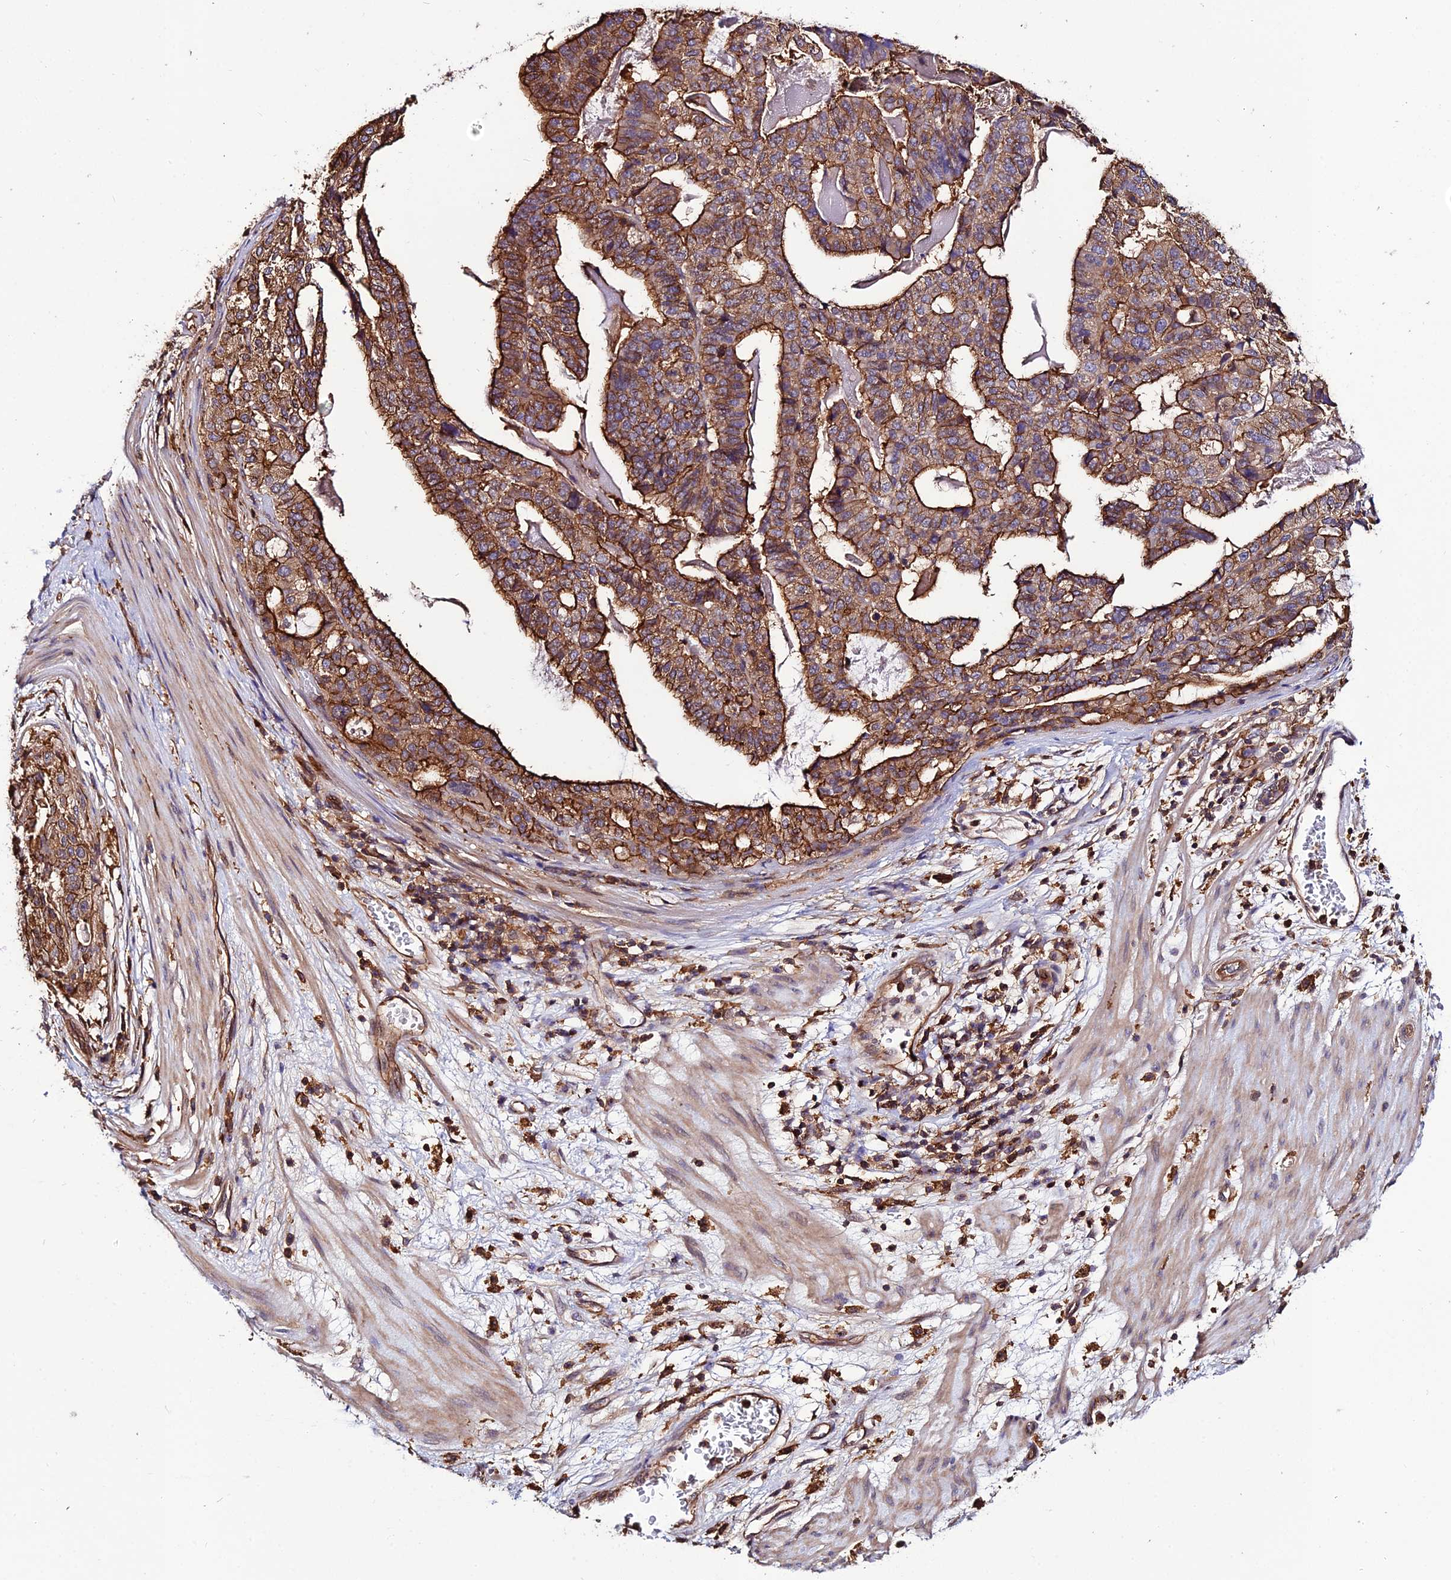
{"staining": {"intensity": "moderate", "quantity": ">75%", "location": "cytoplasmic/membranous"}, "tissue": "stomach cancer", "cell_type": "Tumor cells", "image_type": "cancer", "snomed": [{"axis": "morphology", "description": "Adenocarcinoma, NOS"}, {"axis": "topography", "description": "Stomach"}], "caption": "Tumor cells show medium levels of moderate cytoplasmic/membranous staining in about >75% of cells in human adenocarcinoma (stomach).", "gene": "USP17L15", "patient": {"sex": "male", "age": 48}}